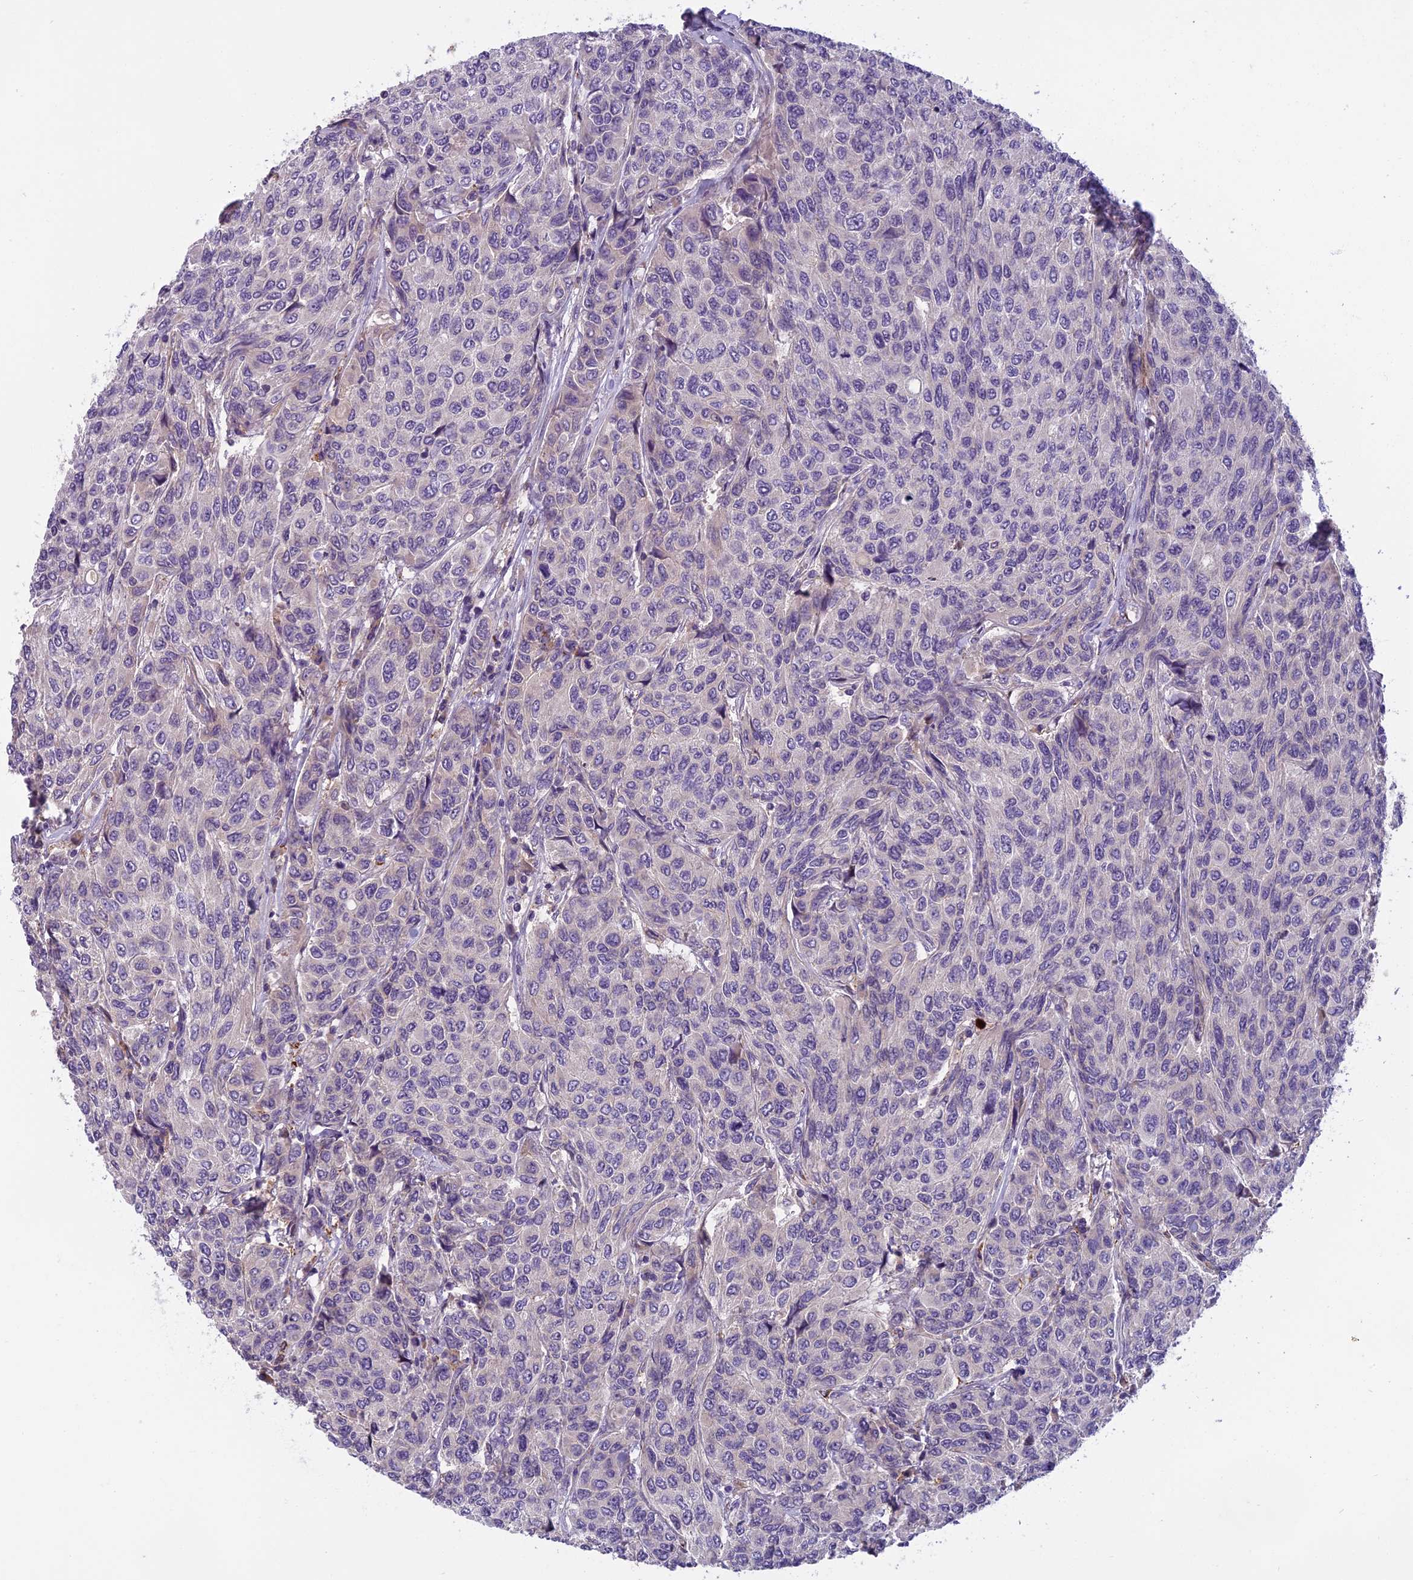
{"staining": {"intensity": "negative", "quantity": "none", "location": "none"}, "tissue": "breast cancer", "cell_type": "Tumor cells", "image_type": "cancer", "snomed": [{"axis": "morphology", "description": "Duct carcinoma"}, {"axis": "topography", "description": "Breast"}], "caption": "The micrograph reveals no significant positivity in tumor cells of breast intraductal carcinoma.", "gene": "SEMA7A", "patient": {"sex": "female", "age": 55}}